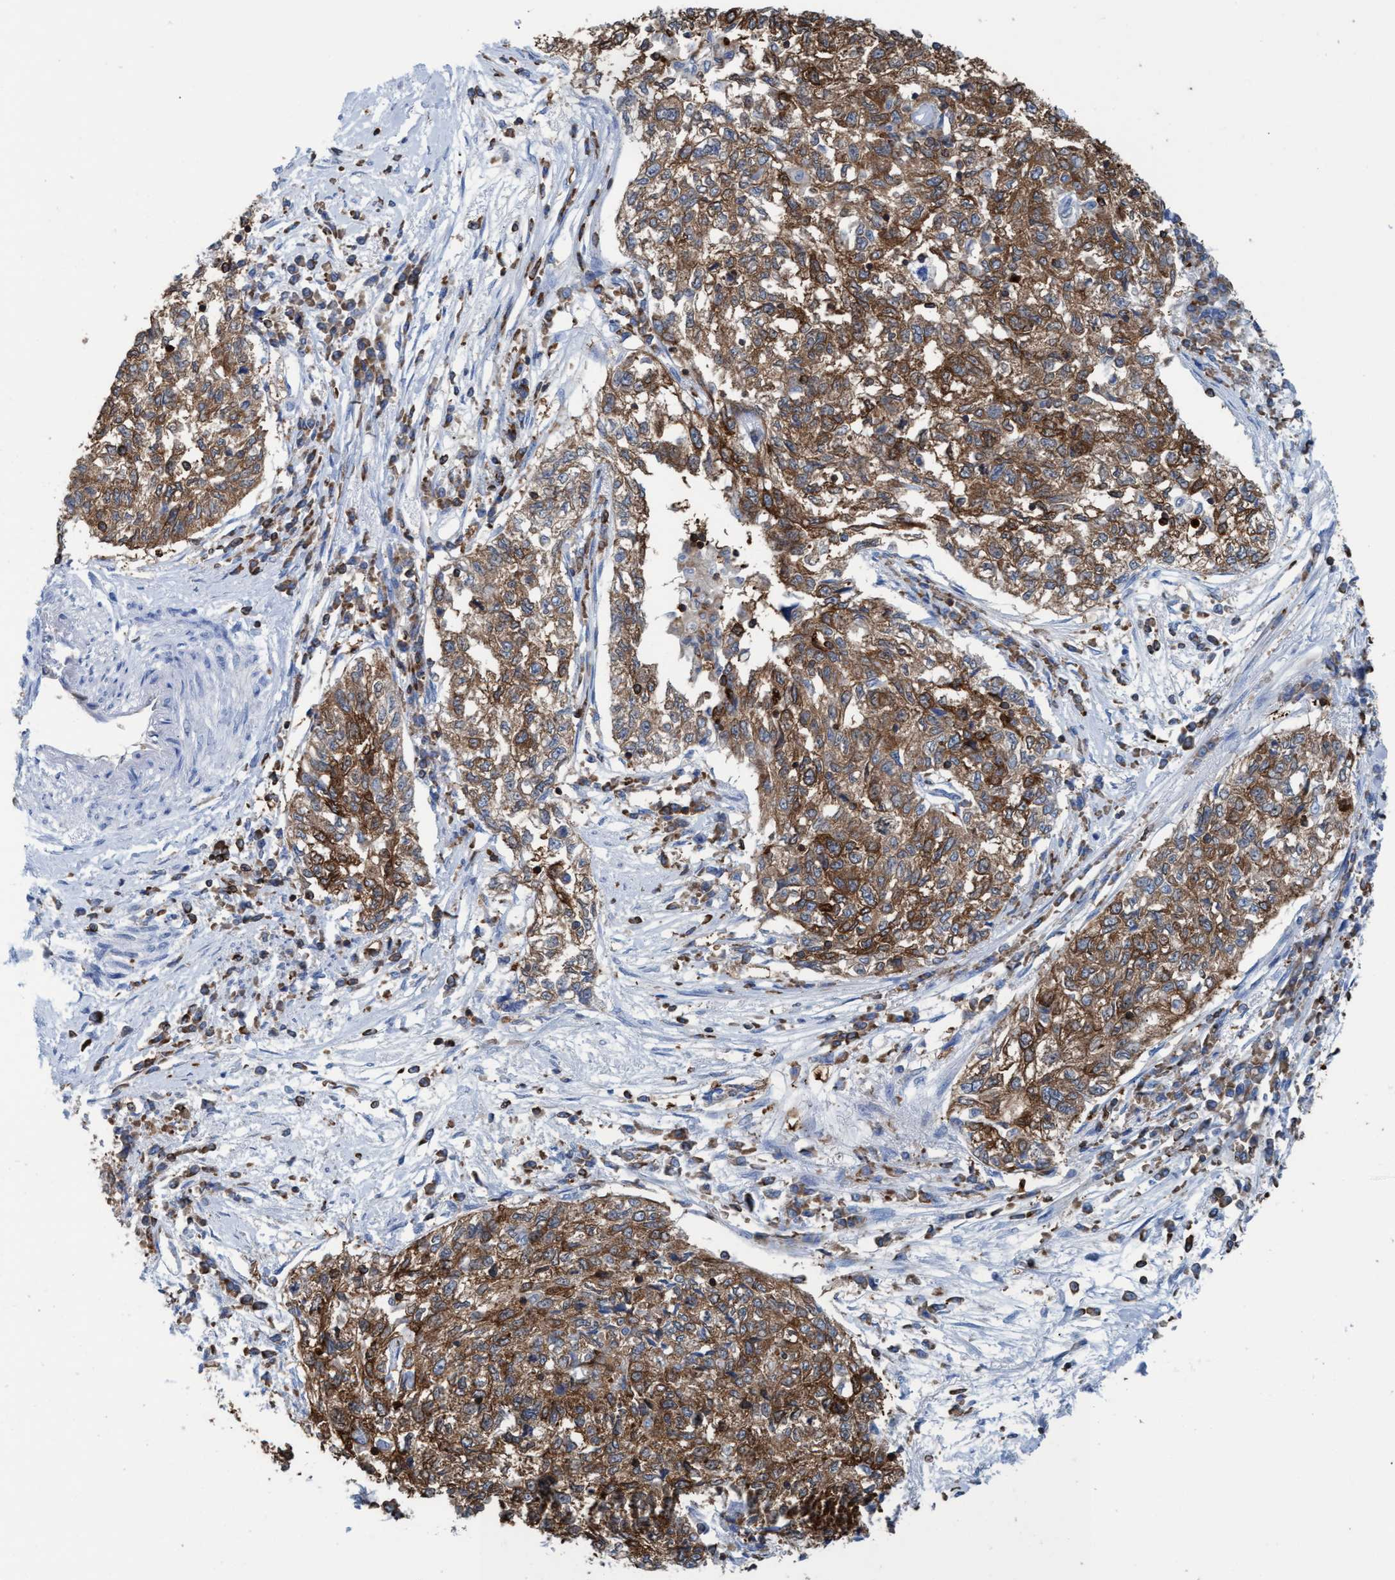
{"staining": {"intensity": "moderate", "quantity": ">75%", "location": "cytoplasmic/membranous"}, "tissue": "cervical cancer", "cell_type": "Tumor cells", "image_type": "cancer", "snomed": [{"axis": "morphology", "description": "Squamous cell carcinoma, NOS"}, {"axis": "topography", "description": "Cervix"}], "caption": "Tumor cells exhibit moderate cytoplasmic/membranous staining in about >75% of cells in cervical cancer (squamous cell carcinoma).", "gene": "EZR", "patient": {"sex": "female", "age": 57}}